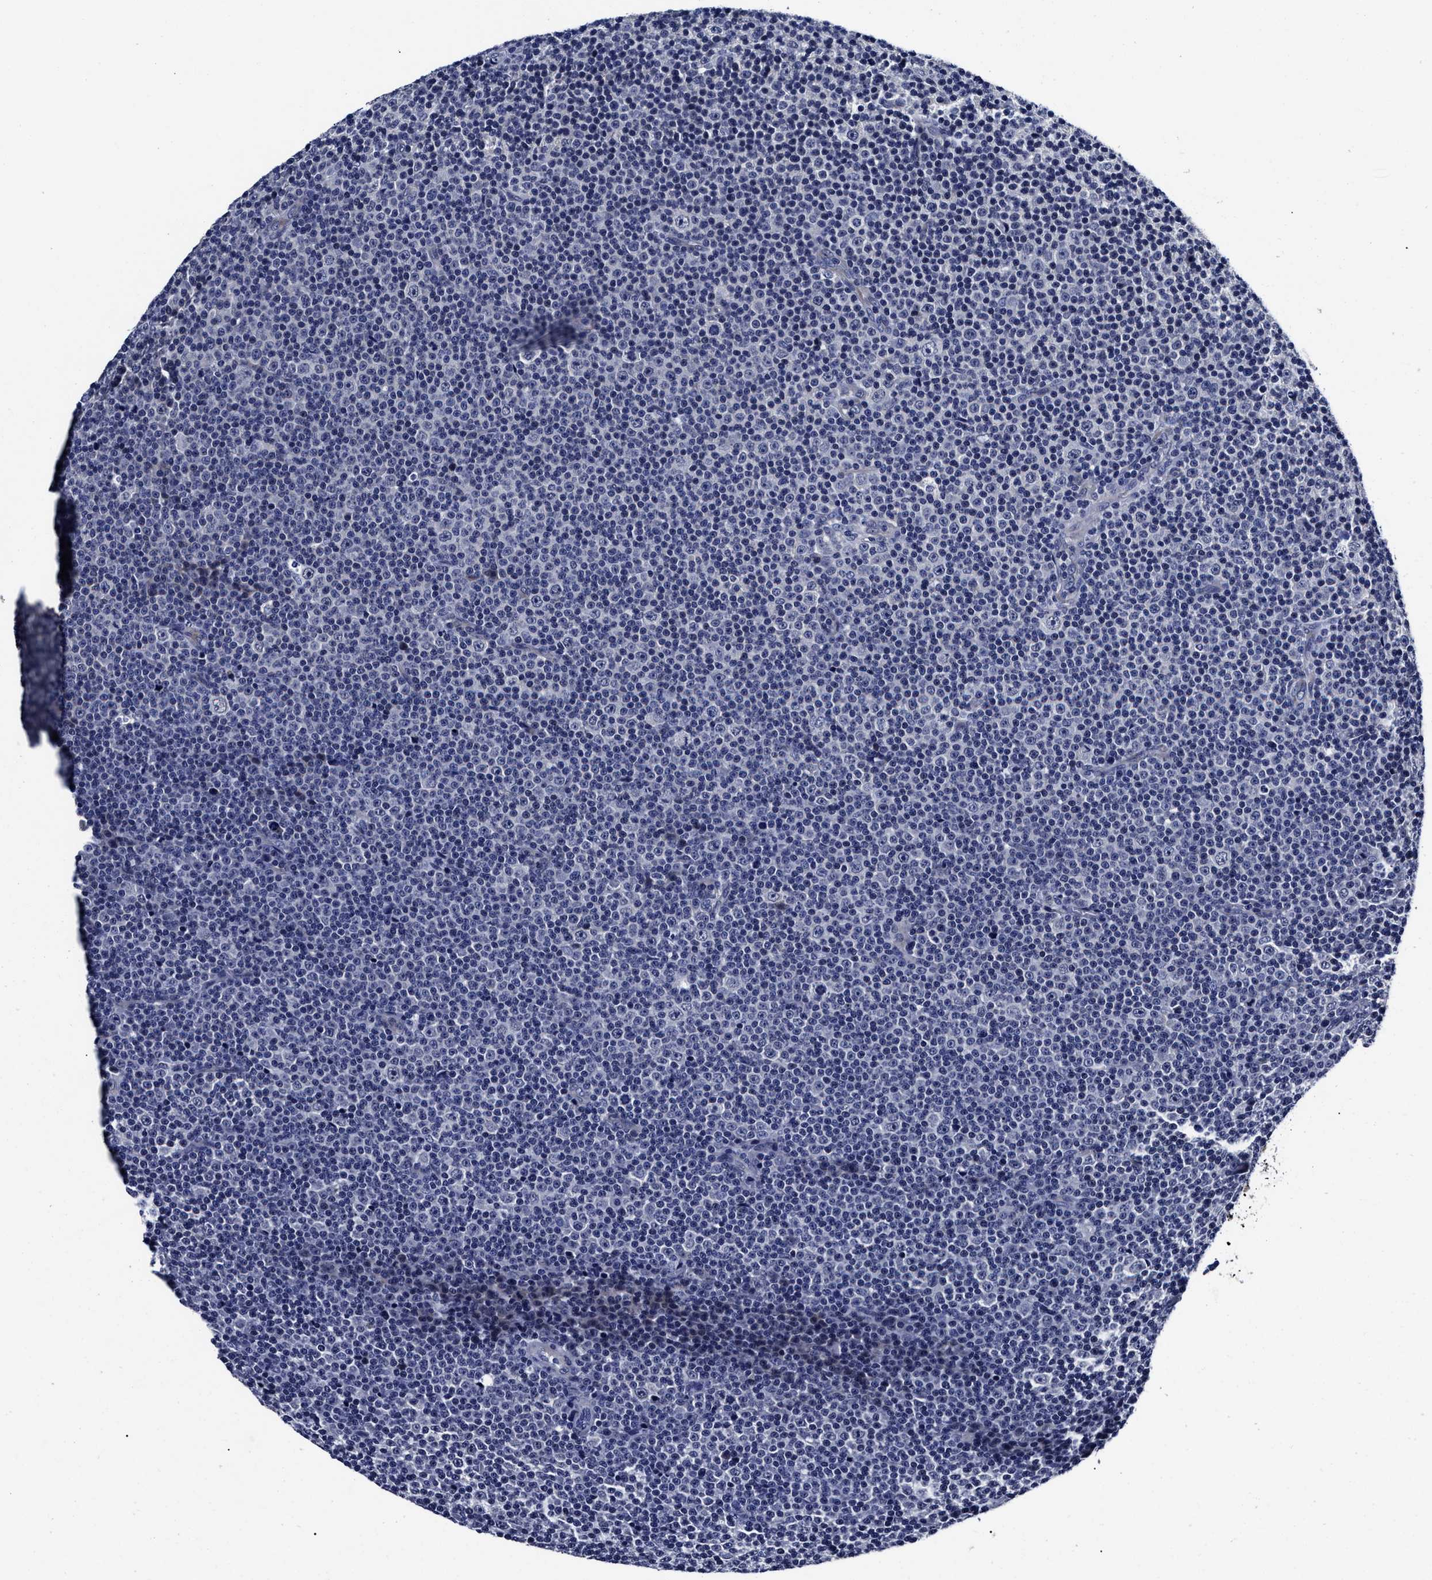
{"staining": {"intensity": "negative", "quantity": "none", "location": "none"}, "tissue": "lymphoma", "cell_type": "Tumor cells", "image_type": "cancer", "snomed": [{"axis": "morphology", "description": "Malignant lymphoma, non-Hodgkin's type, Low grade"}, {"axis": "topography", "description": "Lymph node"}], "caption": "Micrograph shows no significant protein positivity in tumor cells of malignant lymphoma, non-Hodgkin's type (low-grade).", "gene": "OLFML2A", "patient": {"sex": "female", "age": 67}}